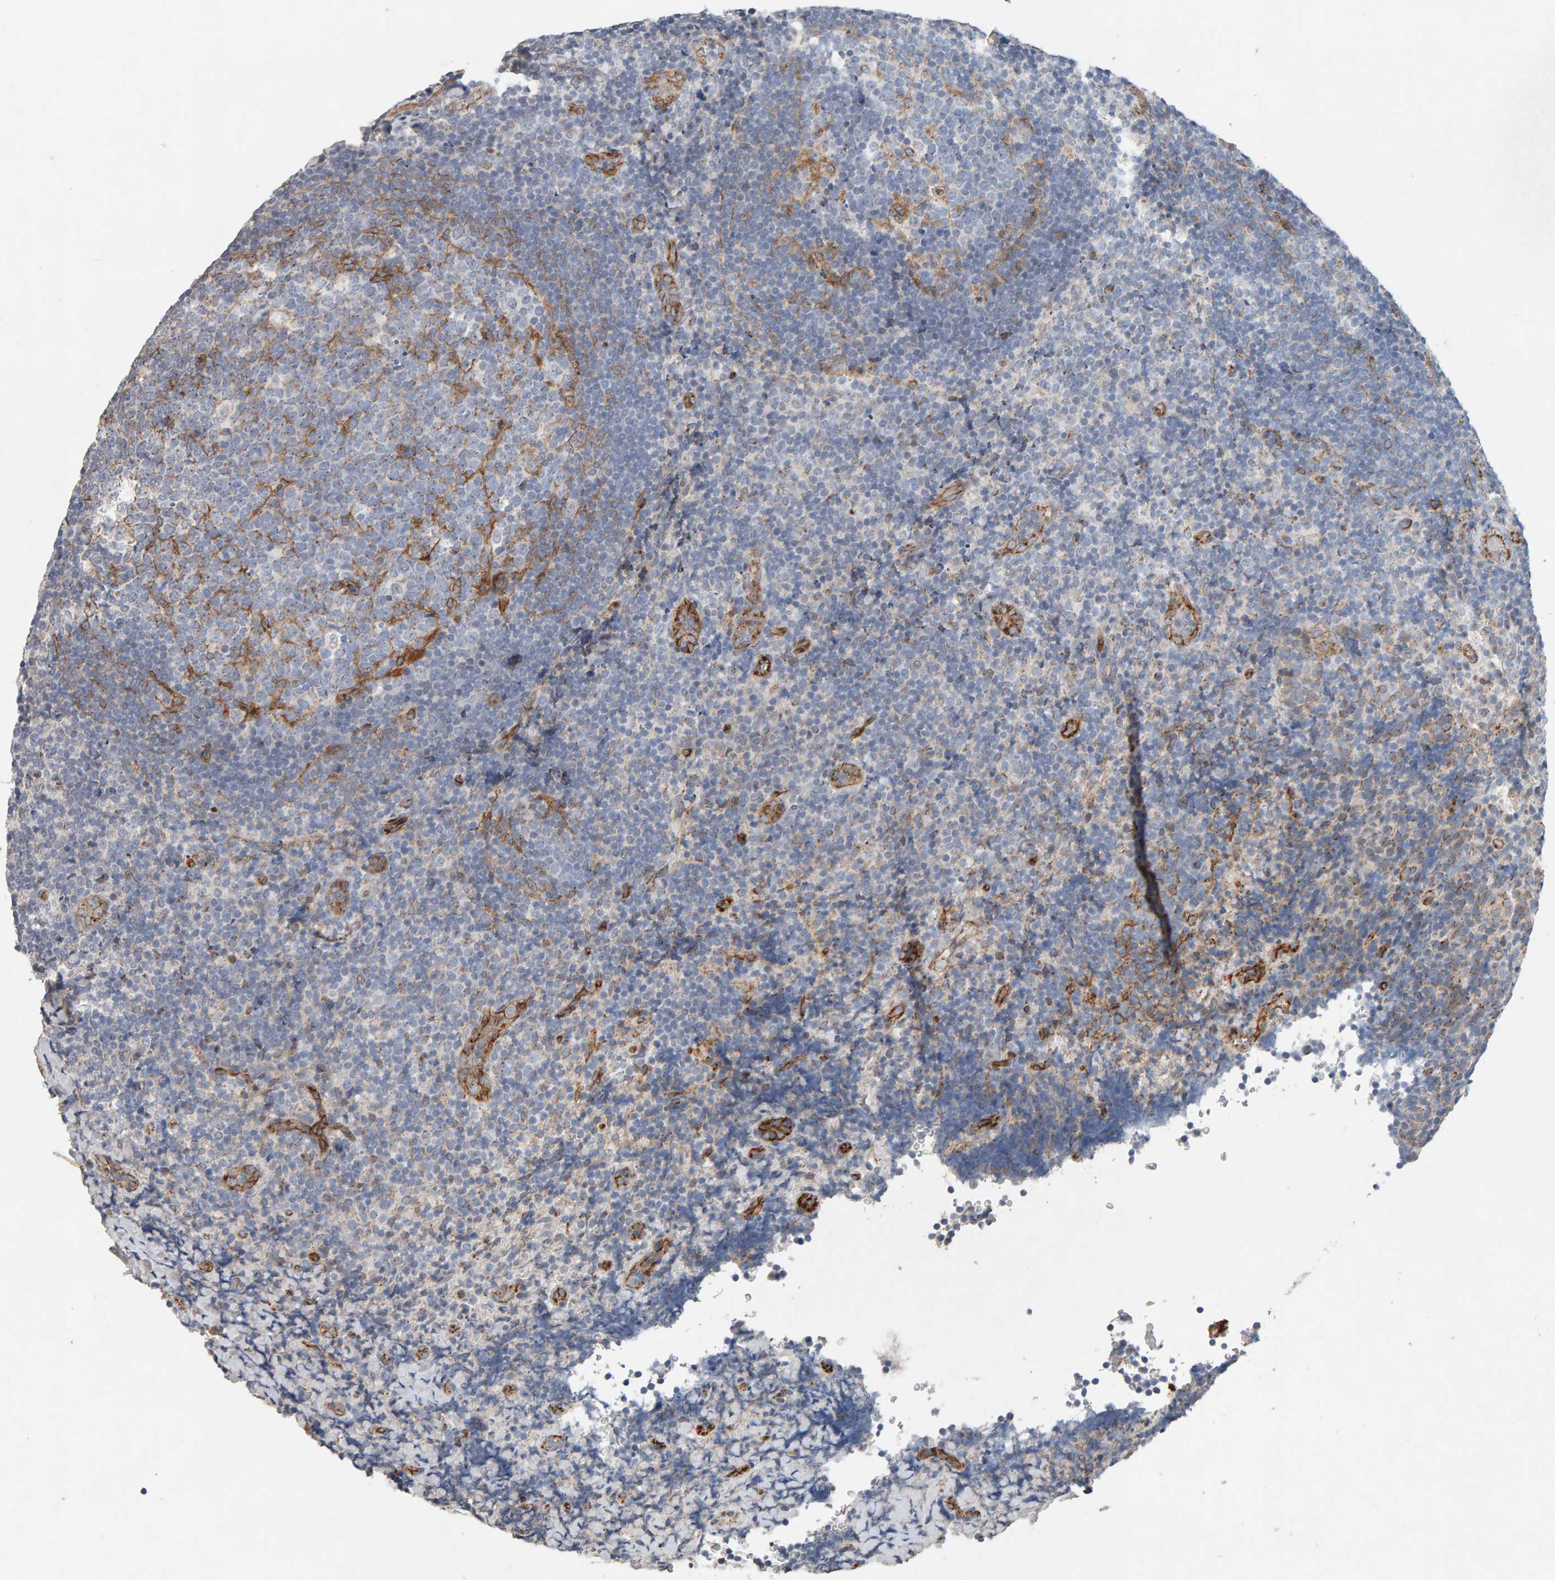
{"staining": {"intensity": "moderate", "quantity": "<25%", "location": "cytoplasmic/membranous"}, "tissue": "tonsil", "cell_type": "Germinal center cells", "image_type": "normal", "snomed": [{"axis": "morphology", "description": "Normal tissue, NOS"}, {"axis": "topography", "description": "Tonsil"}], "caption": "Germinal center cells reveal low levels of moderate cytoplasmic/membranous expression in about <25% of cells in unremarkable tonsil. (Brightfield microscopy of DAB IHC at high magnification).", "gene": "PTPRM", "patient": {"sex": "male", "age": 37}}